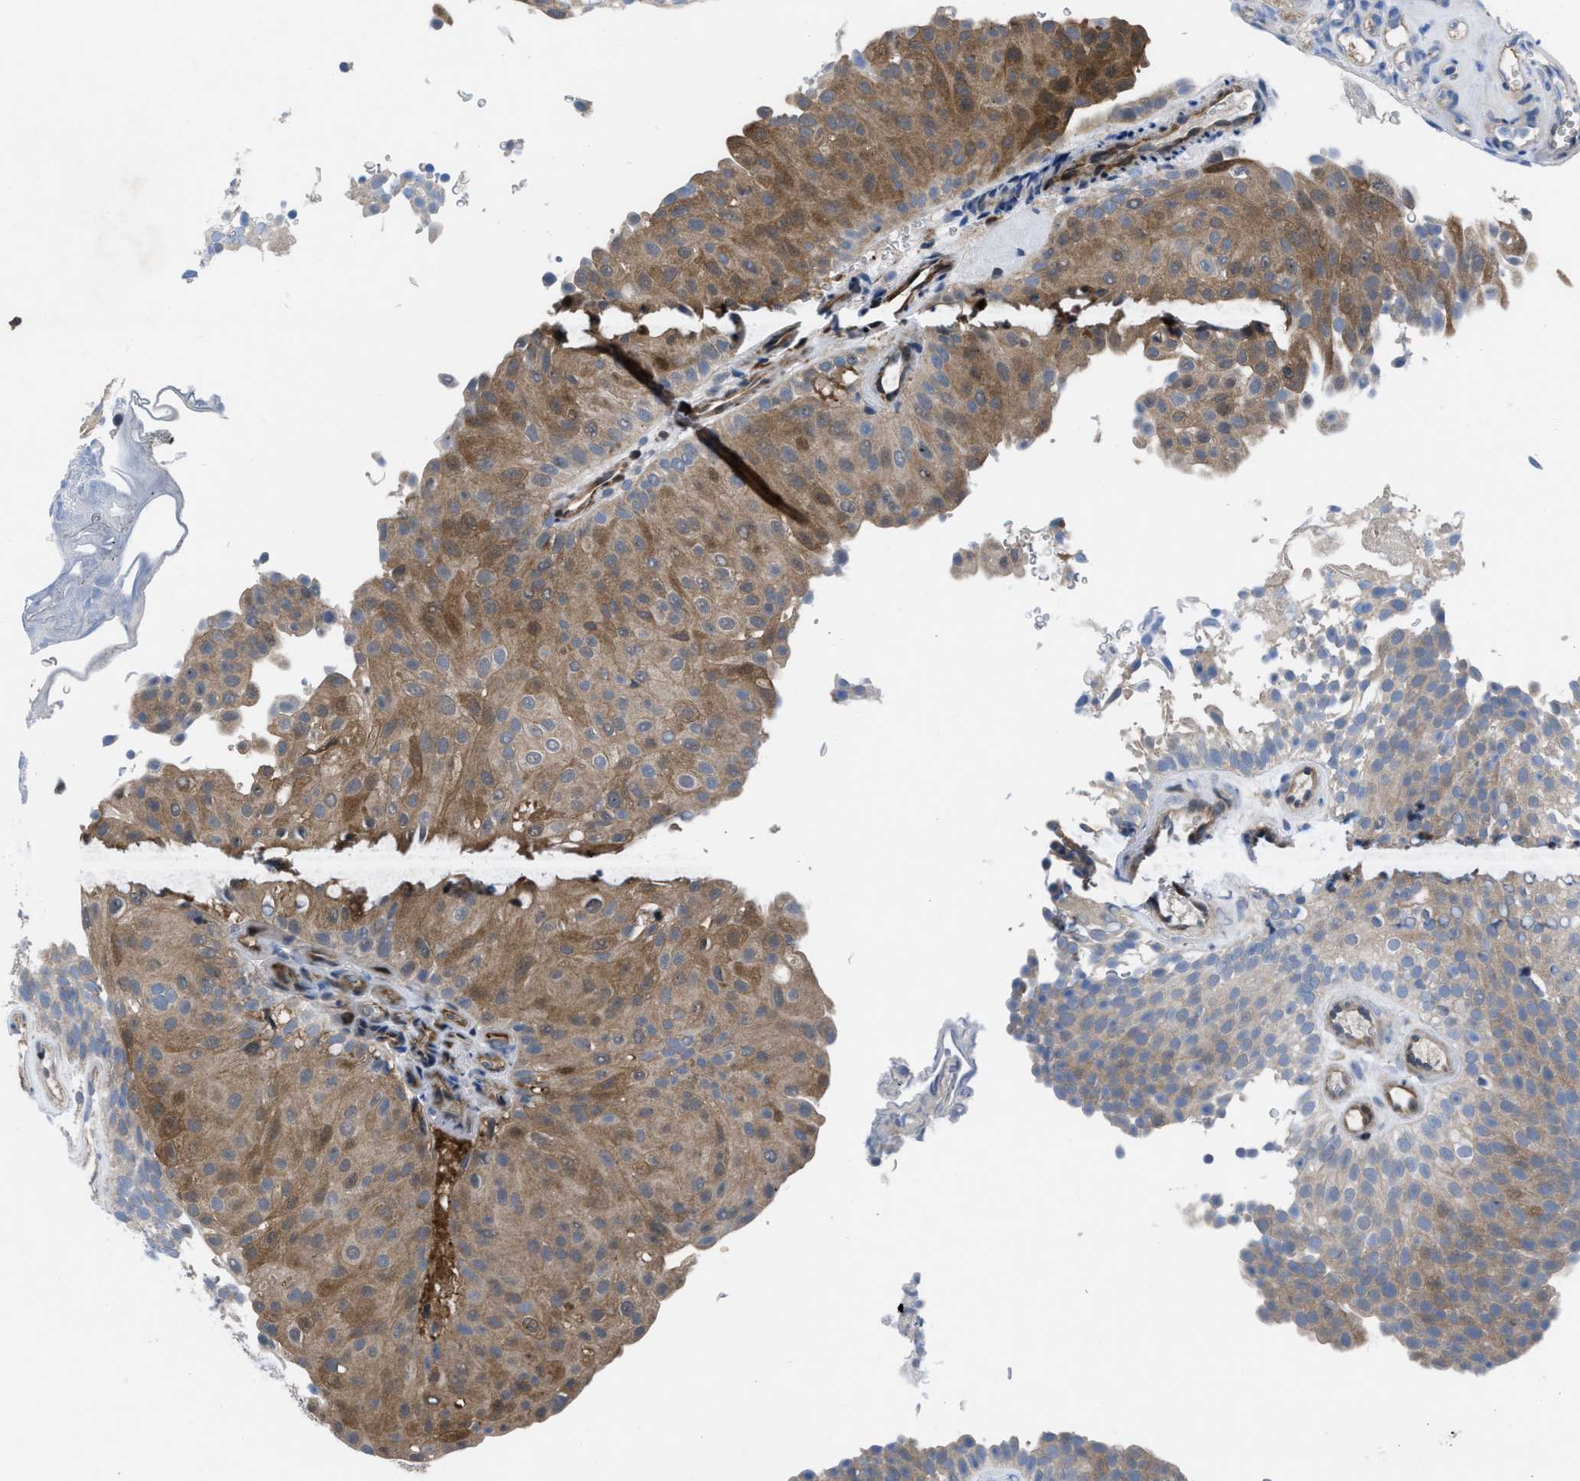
{"staining": {"intensity": "moderate", "quantity": "25%-75%", "location": "cytoplasmic/membranous"}, "tissue": "urothelial cancer", "cell_type": "Tumor cells", "image_type": "cancer", "snomed": [{"axis": "morphology", "description": "Urothelial carcinoma, Low grade"}, {"axis": "topography", "description": "Urinary bladder"}], "caption": "Protein expression analysis of human urothelial cancer reveals moderate cytoplasmic/membranous staining in approximately 25%-75% of tumor cells.", "gene": "IL17RE", "patient": {"sex": "male", "age": 78}}